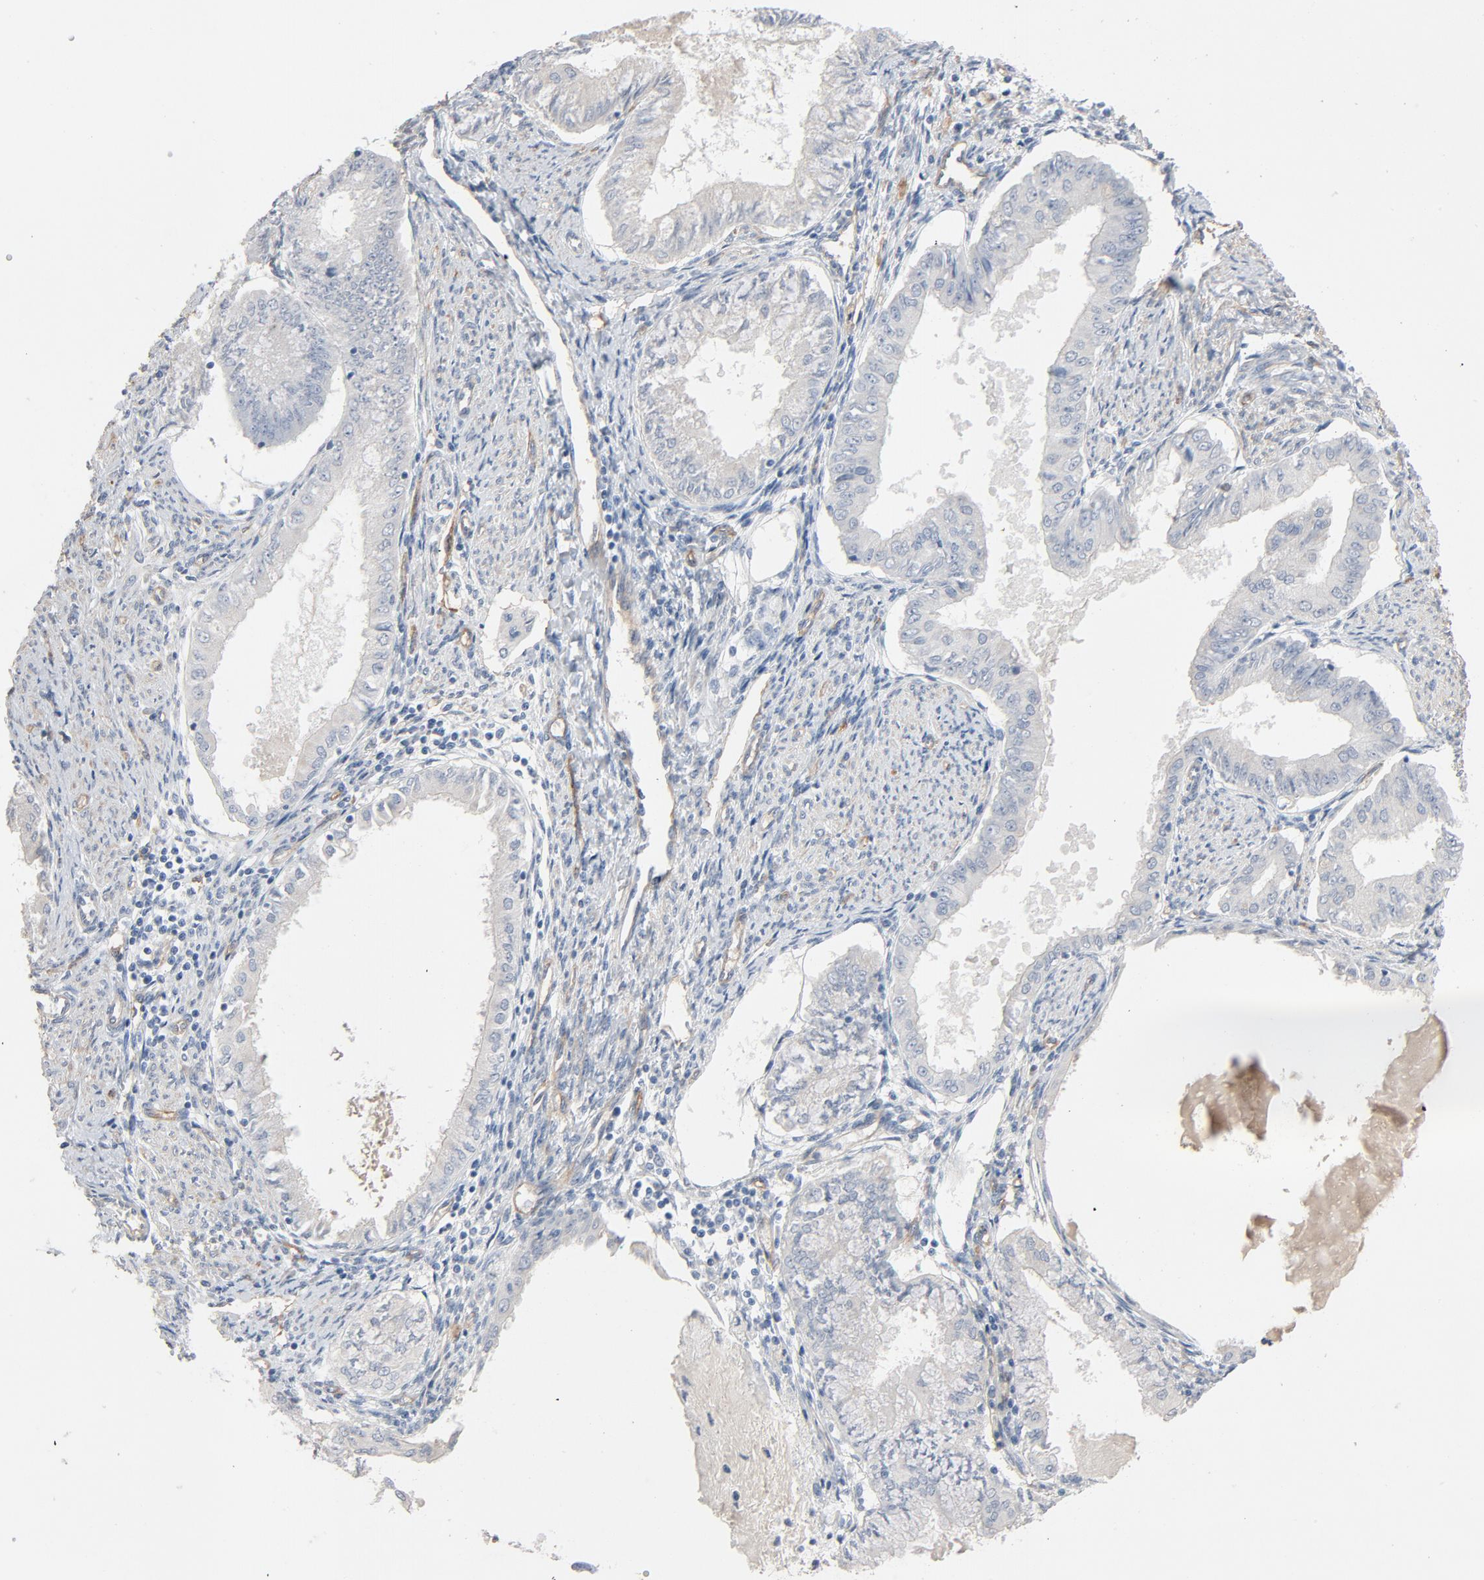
{"staining": {"intensity": "negative", "quantity": "none", "location": "none"}, "tissue": "endometrial cancer", "cell_type": "Tumor cells", "image_type": "cancer", "snomed": [{"axis": "morphology", "description": "Adenocarcinoma, NOS"}, {"axis": "topography", "description": "Endometrium"}], "caption": "This is an immunohistochemistry micrograph of endometrial adenocarcinoma. There is no staining in tumor cells.", "gene": "KDR", "patient": {"sex": "female", "age": 76}}